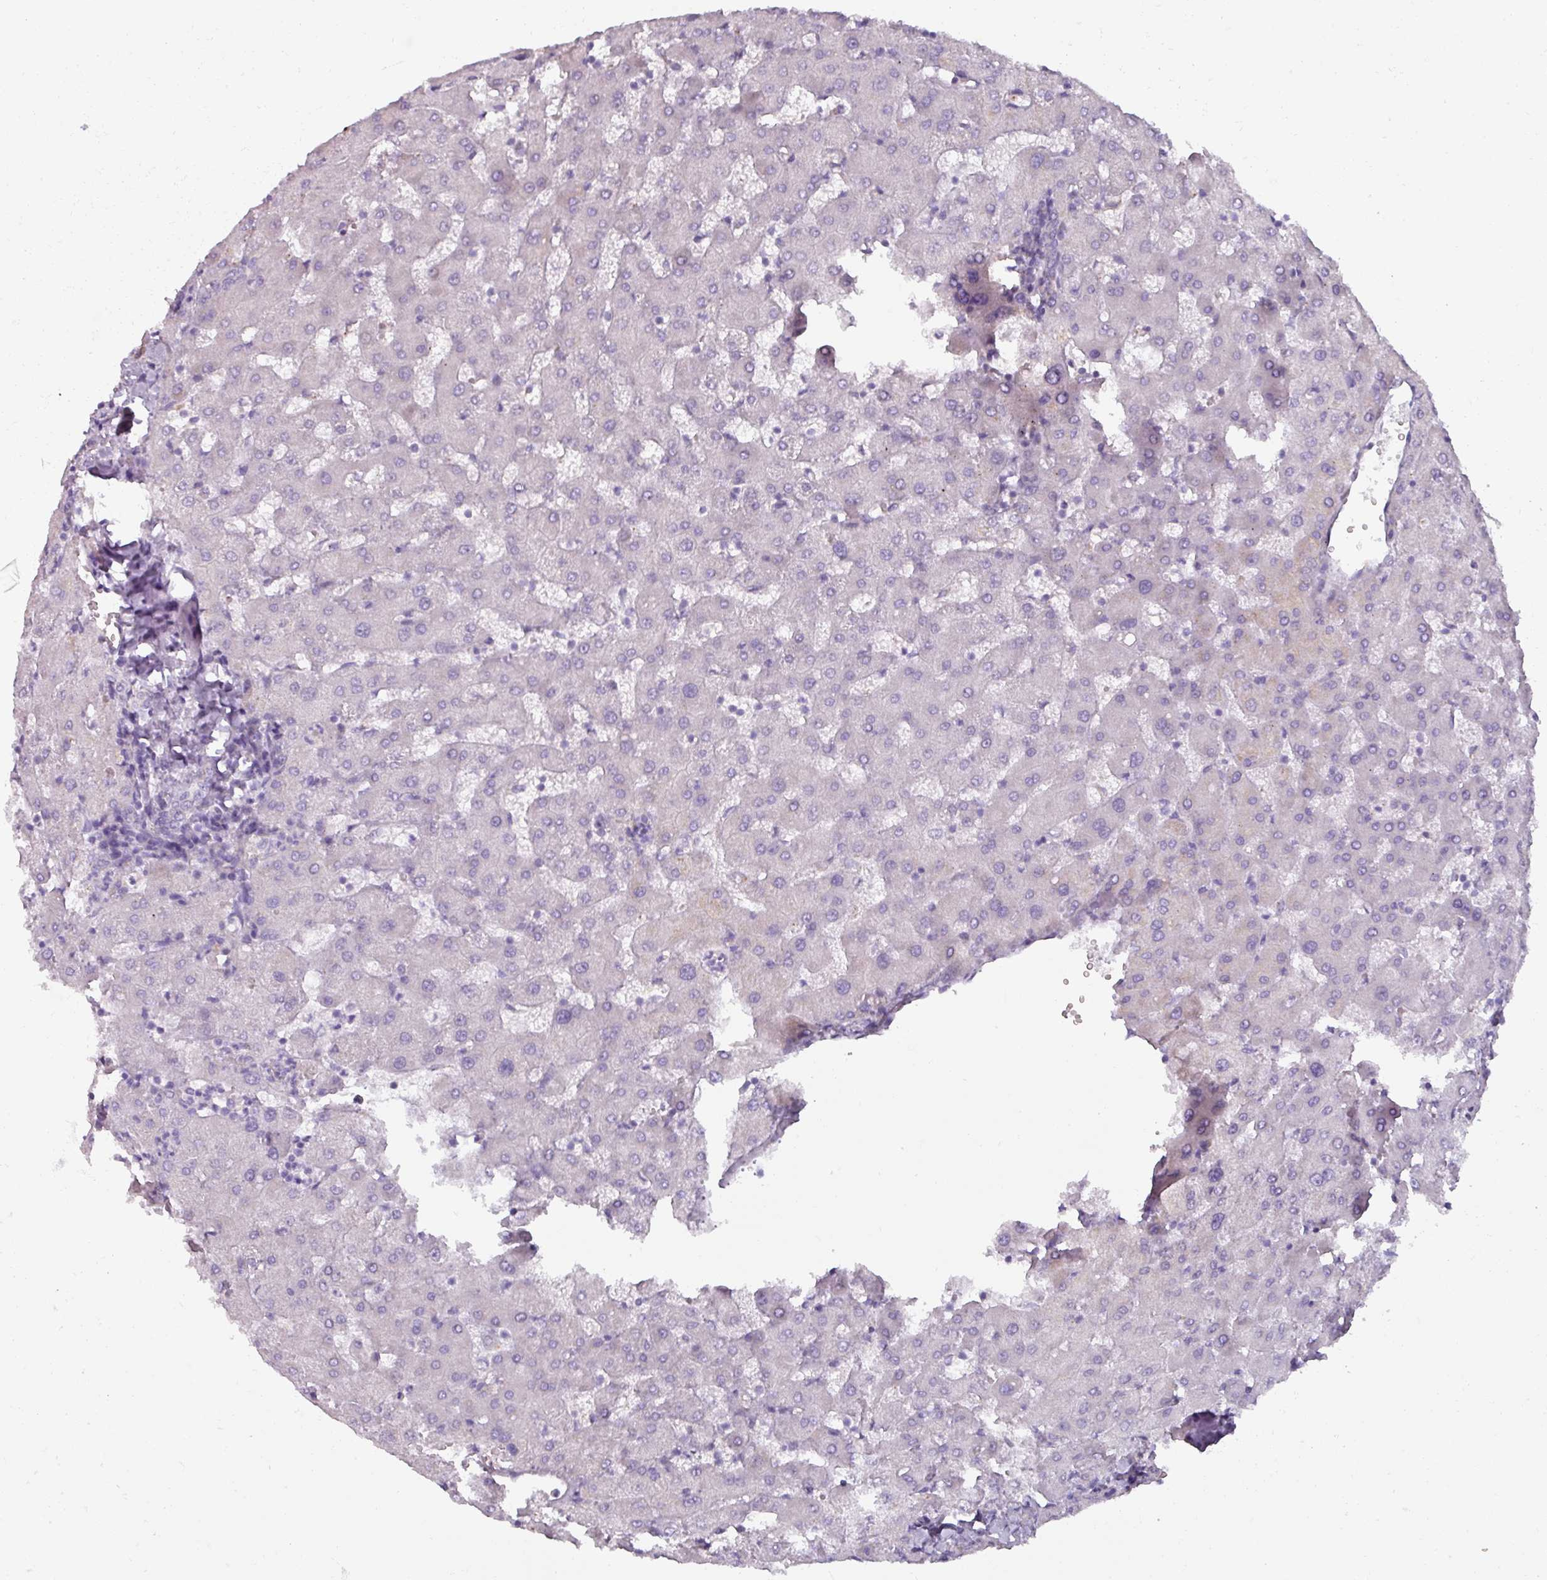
{"staining": {"intensity": "negative", "quantity": "none", "location": "none"}, "tissue": "liver", "cell_type": "Cholangiocytes", "image_type": "normal", "snomed": [{"axis": "morphology", "description": "Normal tissue, NOS"}, {"axis": "topography", "description": "Liver"}], "caption": "Micrograph shows no significant protein staining in cholangiocytes of normal liver. Brightfield microscopy of IHC stained with DAB (3,3'-diaminobenzidine) (brown) and hematoxylin (blue), captured at high magnification.", "gene": "SPESP1", "patient": {"sex": "female", "age": 63}}